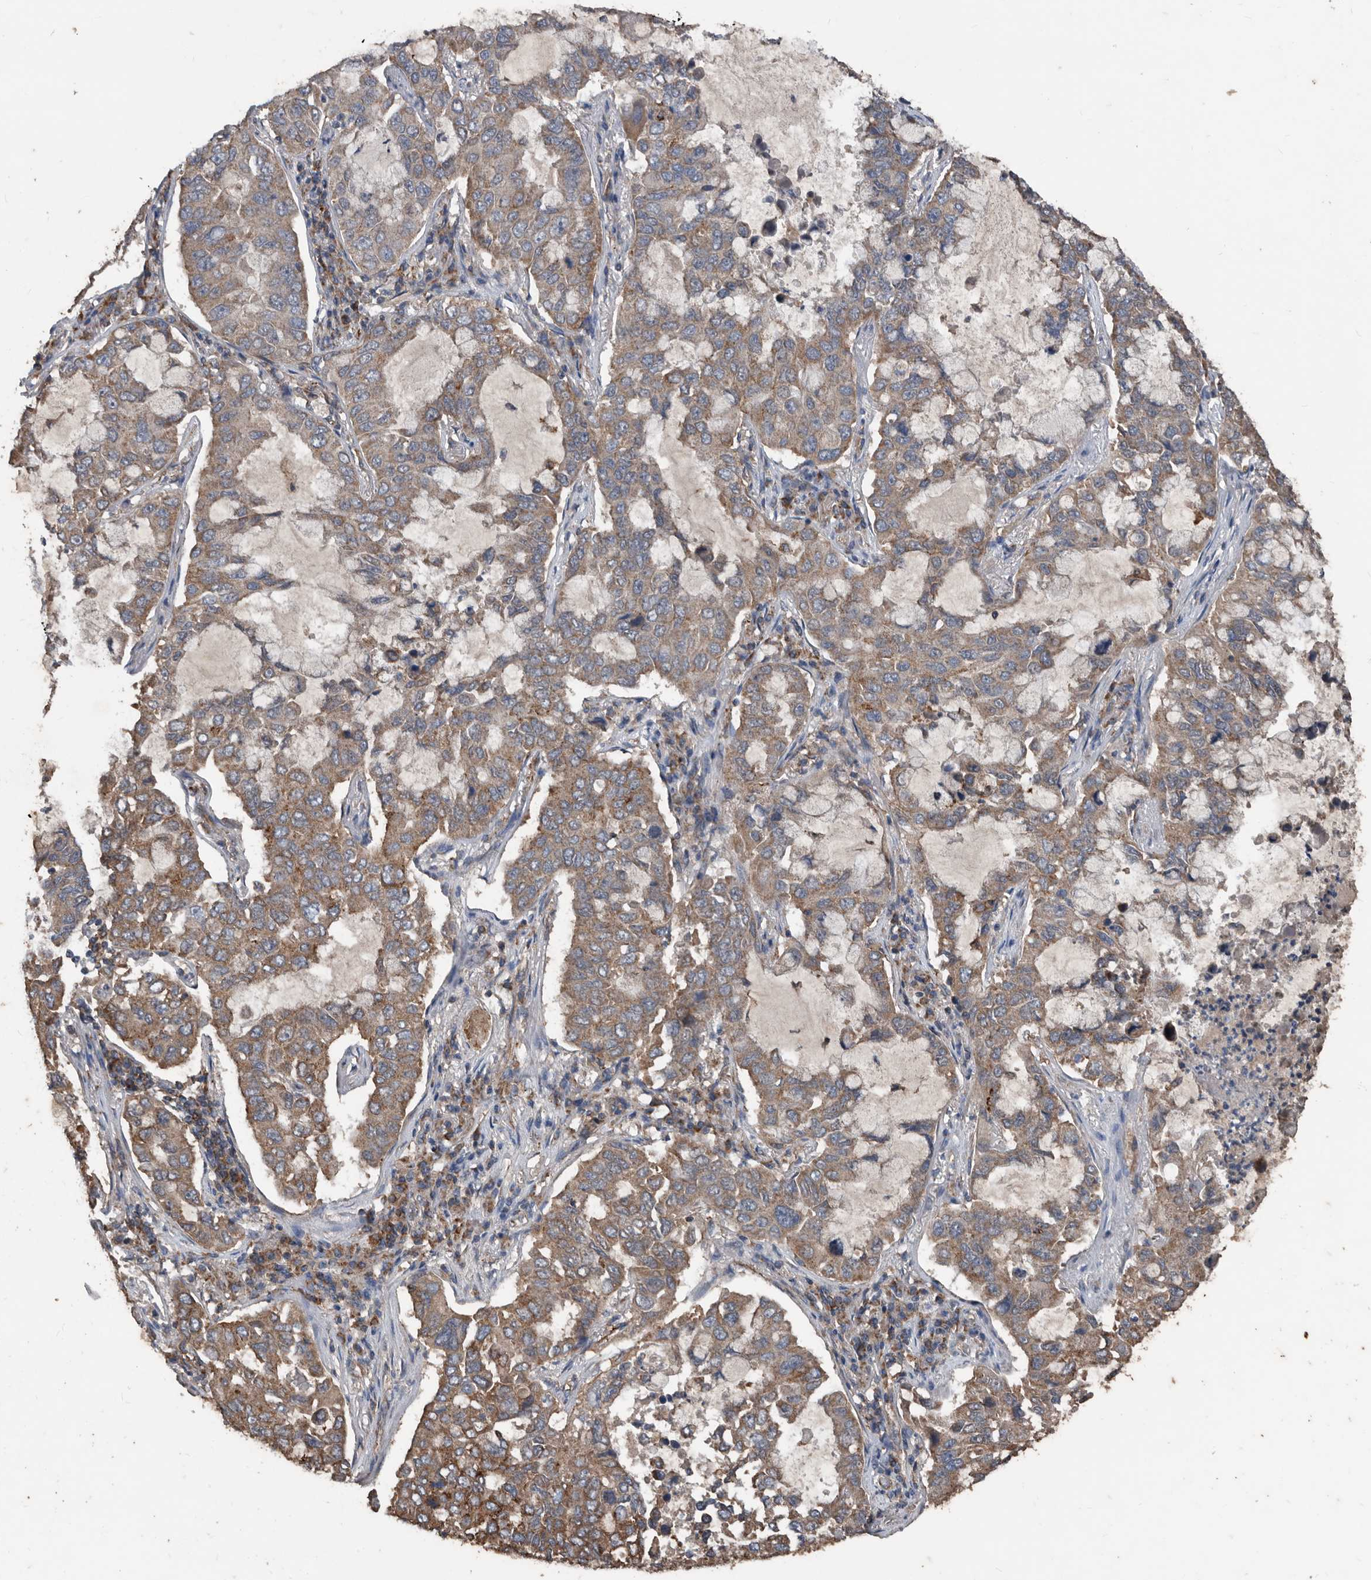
{"staining": {"intensity": "moderate", "quantity": ">75%", "location": "cytoplasmic/membranous"}, "tissue": "lung cancer", "cell_type": "Tumor cells", "image_type": "cancer", "snomed": [{"axis": "morphology", "description": "Adenocarcinoma, NOS"}, {"axis": "topography", "description": "Lung"}], "caption": "Immunohistochemical staining of lung cancer (adenocarcinoma) demonstrates medium levels of moderate cytoplasmic/membranous protein staining in approximately >75% of tumor cells.", "gene": "AFAP1", "patient": {"sex": "male", "age": 64}}